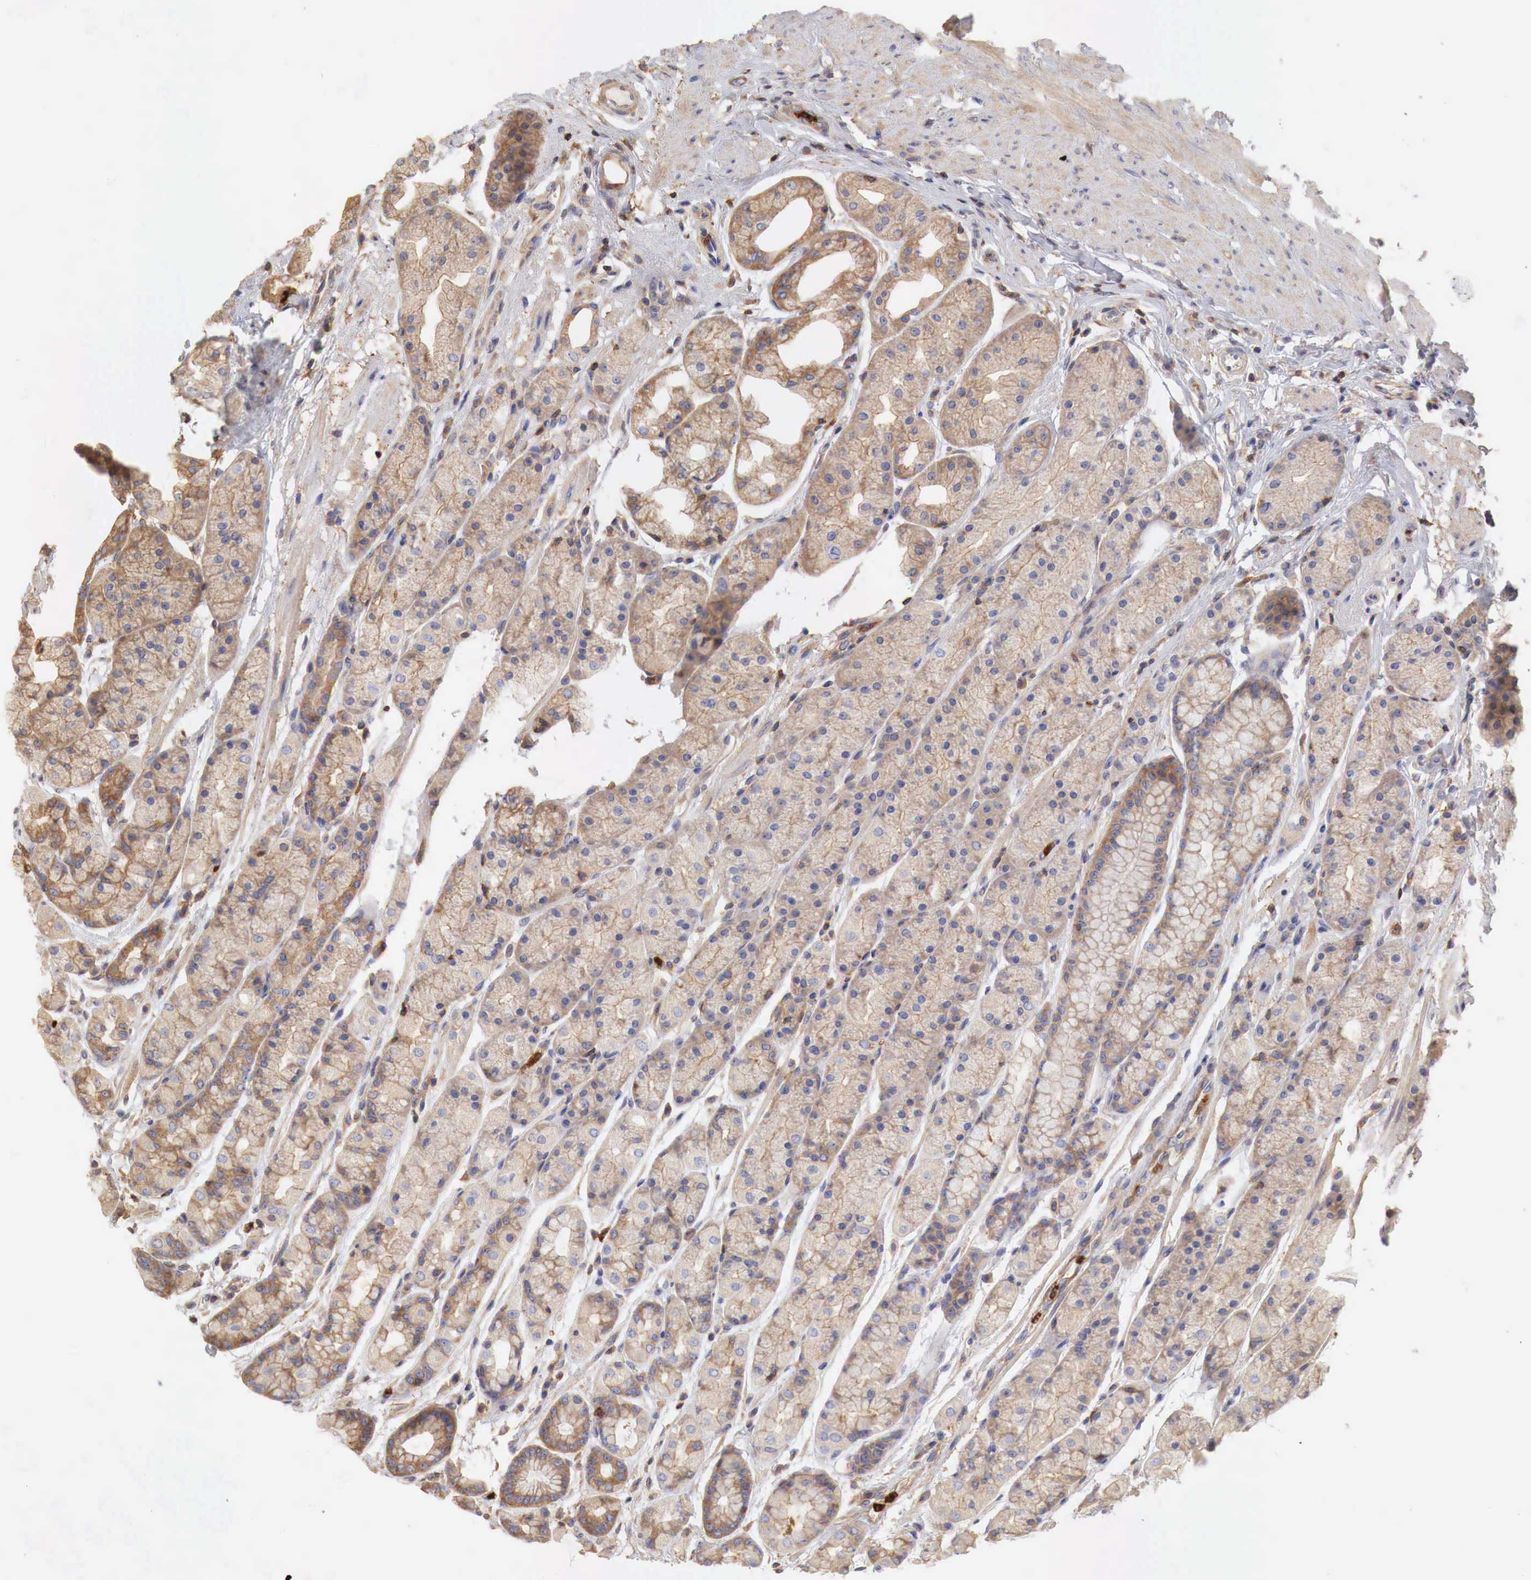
{"staining": {"intensity": "moderate", "quantity": "25%-75%", "location": "cytoplasmic/membranous"}, "tissue": "stomach", "cell_type": "Glandular cells", "image_type": "normal", "snomed": [{"axis": "morphology", "description": "Normal tissue, NOS"}, {"axis": "topography", "description": "Stomach, upper"}], "caption": "Stomach was stained to show a protein in brown. There is medium levels of moderate cytoplasmic/membranous positivity in approximately 25%-75% of glandular cells. (Brightfield microscopy of DAB IHC at high magnification).", "gene": "G6PD", "patient": {"sex": "male", "age": 72}}